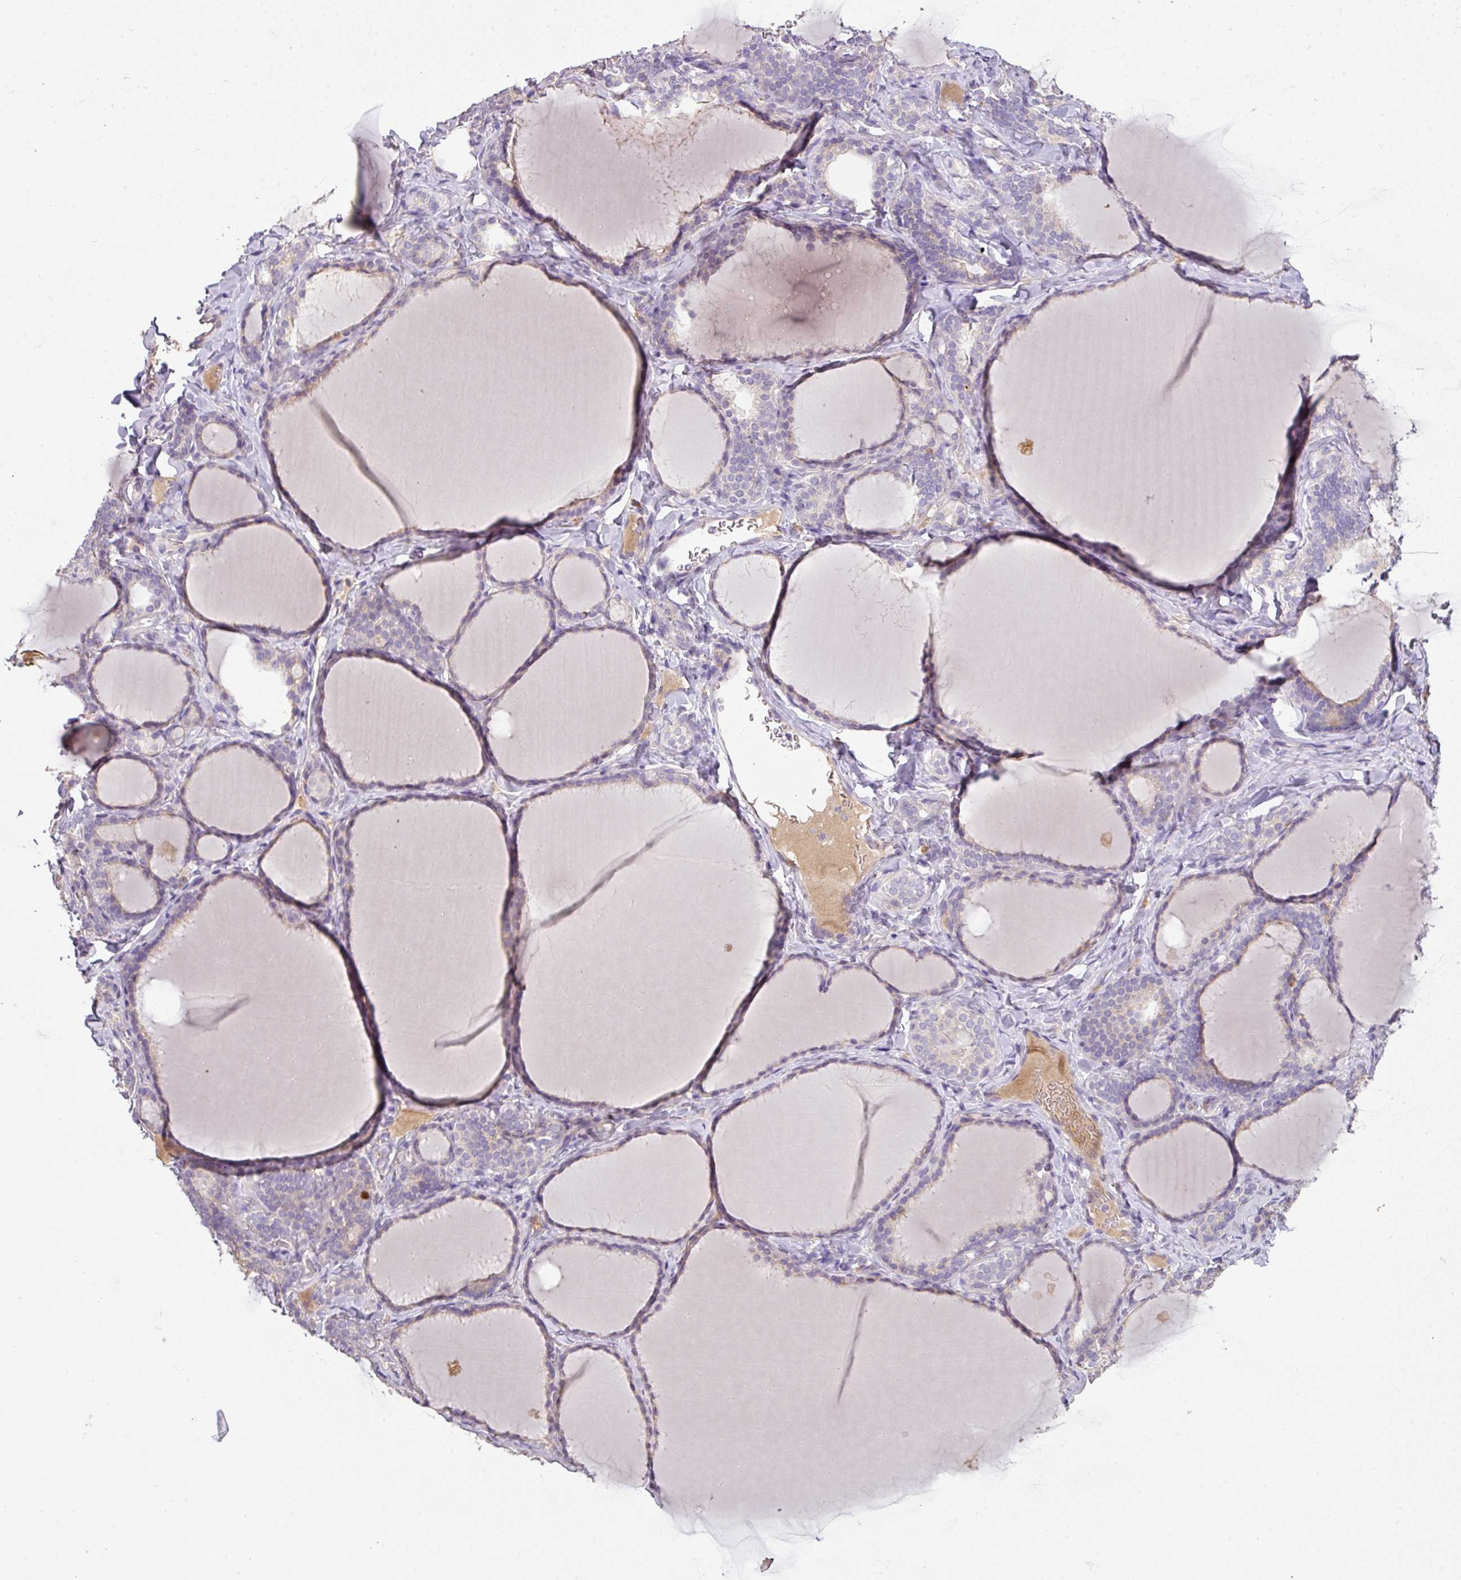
{"staining": {"intensity": "weak", "quantity": "25%-75%", "location": "cytoplasmic/membranous"}, "tissue": "thyroid gland", "cell_type": "Glandular cells", "image_type": "normal", "snomed": [{"axis": "morphology", "description": "Normal tissue, NOS"}, {"axis": "topography", "description": "Thyroid gland"}], "caption": "Normal thyroid gland shows weak cytoplasmic/membranous expression in approximately 25%-75% of glandular cells, visualized by immunohistochemistry. The protein is shown in brown color, while the nuclei are stained blue.", "gene": "ZNF266", "patient": {"sex": "female", "age": 31}}